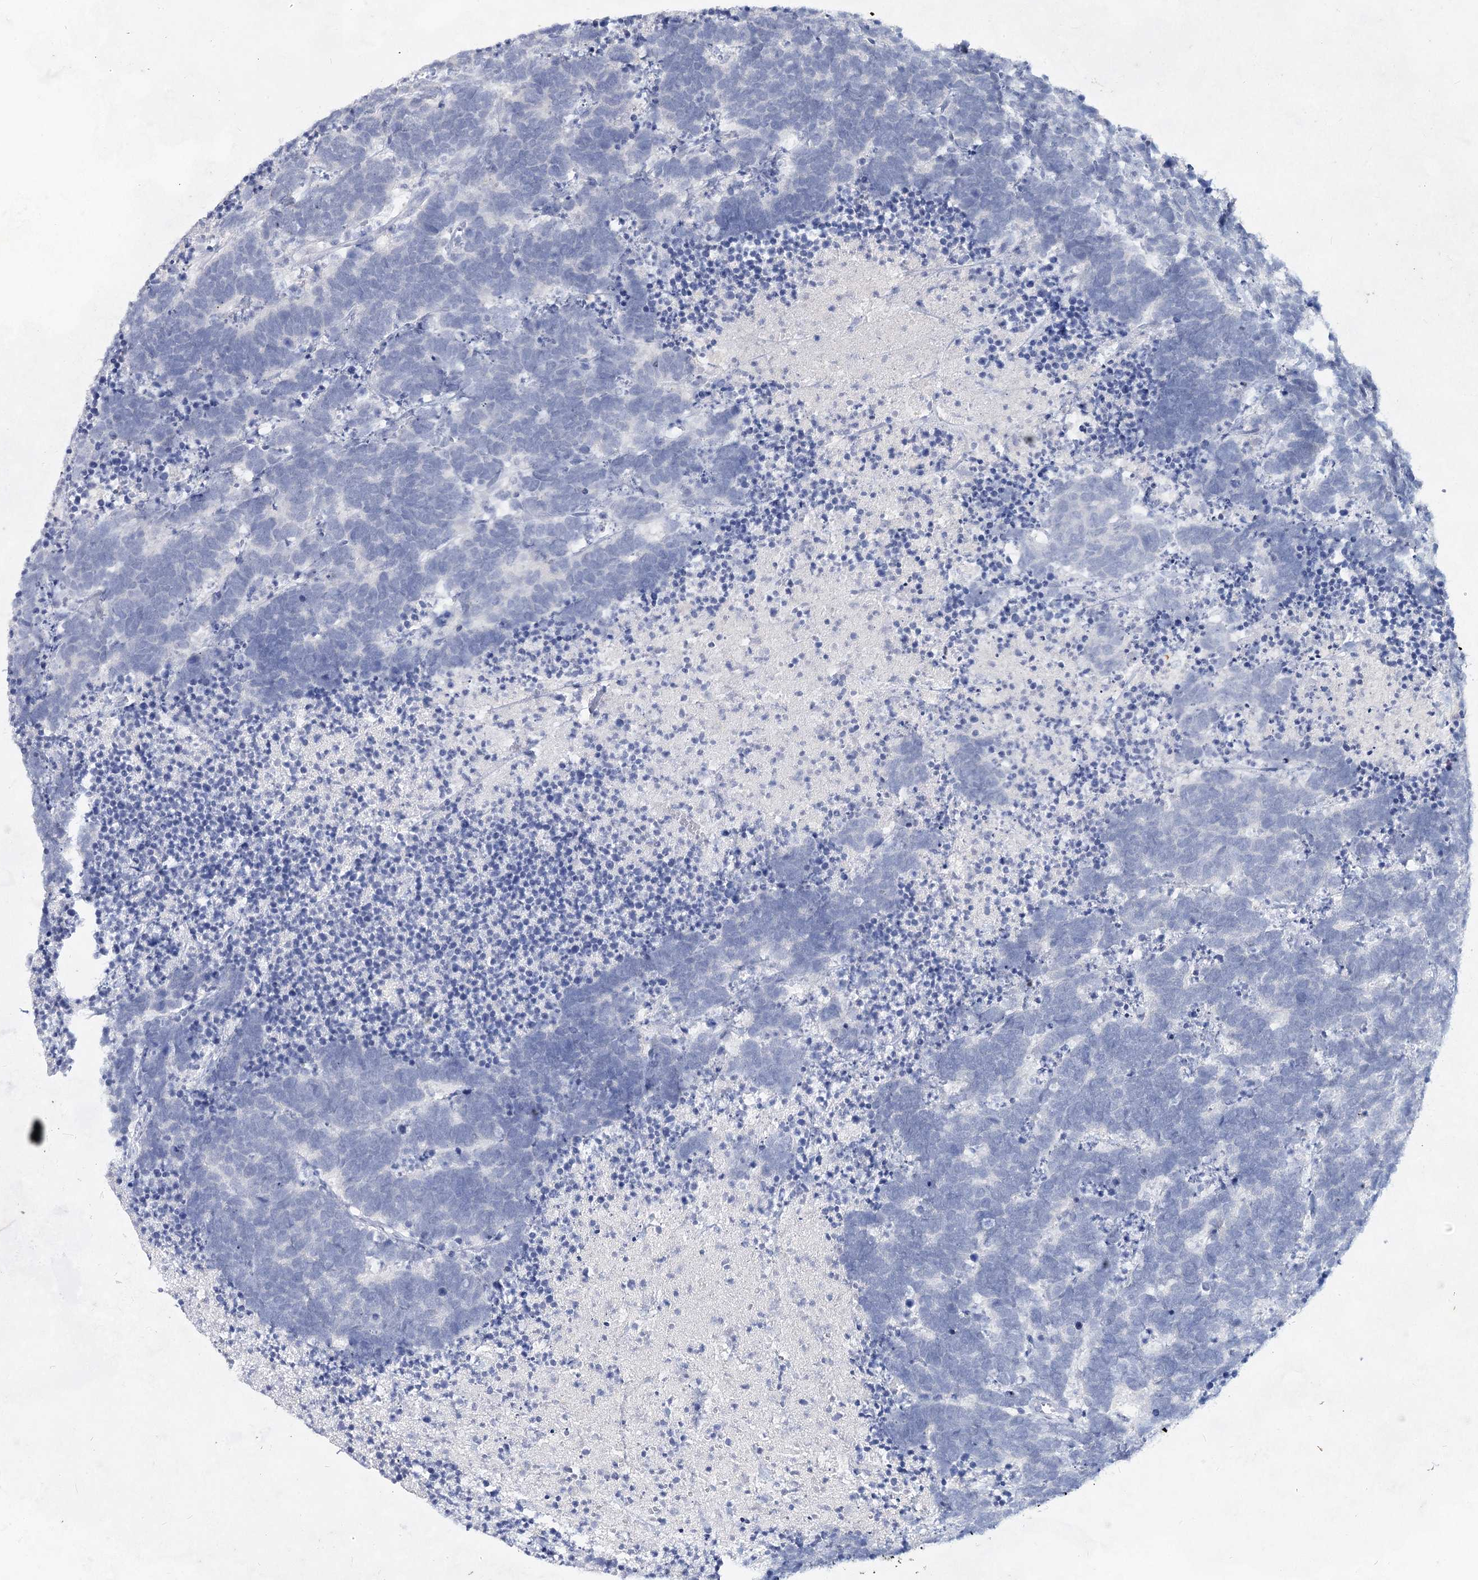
{"staining": {"intensity": "negative", "quantity": "none", "location": "none"}, "tissue": "carcinoid", "cell_type": "Tumor cells", "image_type": "cancer", "snomed": [{"axis": "morphology", "description": "Carcinoma, NOS"}, {"axis": "morphology", "description": "Carcinoid, malignant, NOS"}, {"axis": "topography", "description": "Urinary bladder"}], "caption": "Tumor cells are negative for protein expression in human malignant carcinoid. Brightfield microscopy of IHC stained with DAB (brown) and hematoxylin (blue), captured at high magnification.", "gene": "CCDC73", "patient": {"sex": "male", "age": 57}}